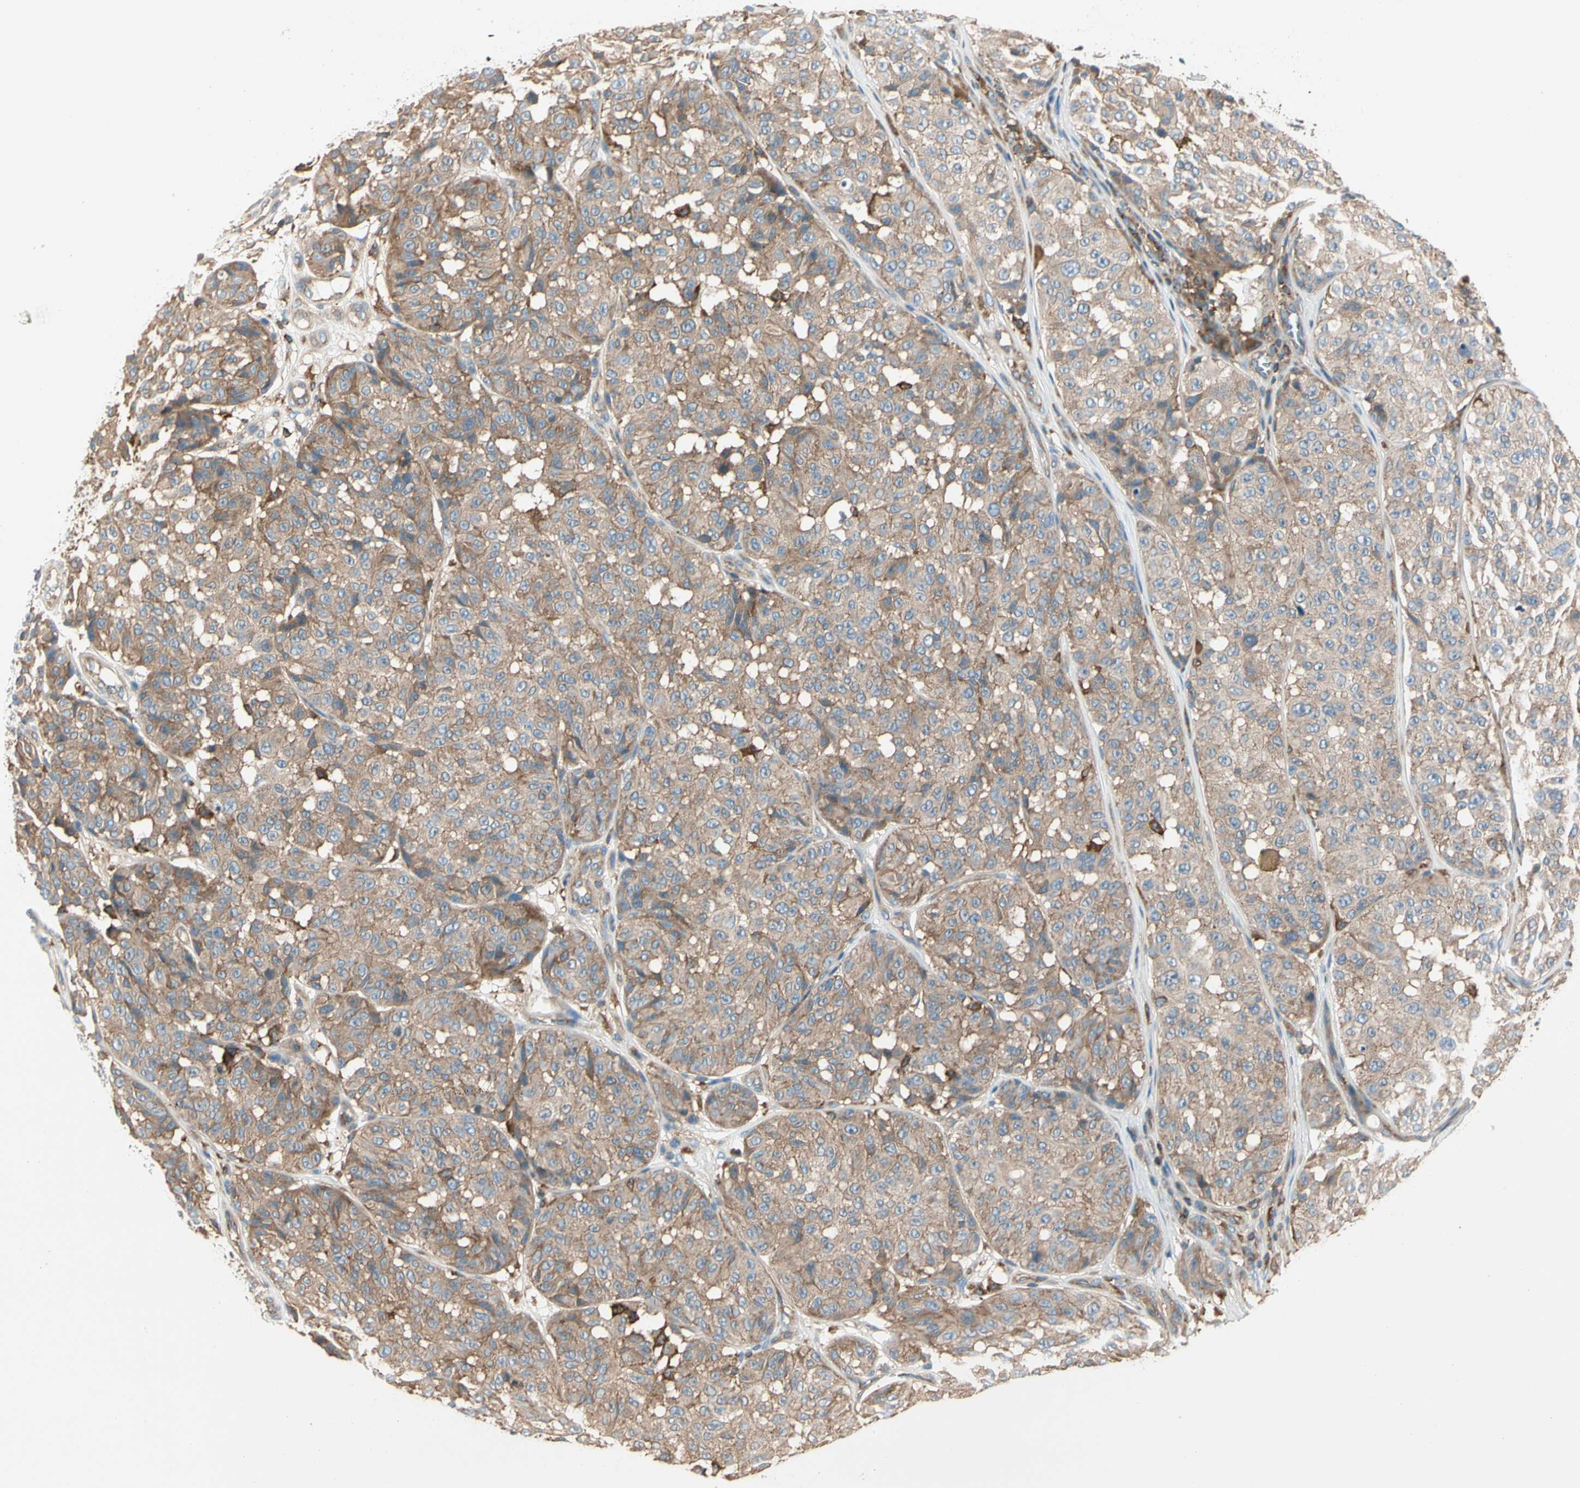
{"staining": {"intensity": "weak", "quantity": ">75%", "location": "cytoplasmic/membranous"}, "tissue": "melanoma", "cell_type": "Tumor cells", "image_type": "cancer", "snomed": [{"axis": "morphology", "description": "Malignant melanoma, NOS"}, {"axis": "topography", "description": "Skin"}], "caption": "This is a histology image of immunohistochemistry (IHC) staining of malignant melanoma, which shows weak staining in the cytoplasmic/membranous of tumor cells.", "gene": "CAPZA2", "patient": {"sex": "female", "age": 46}}